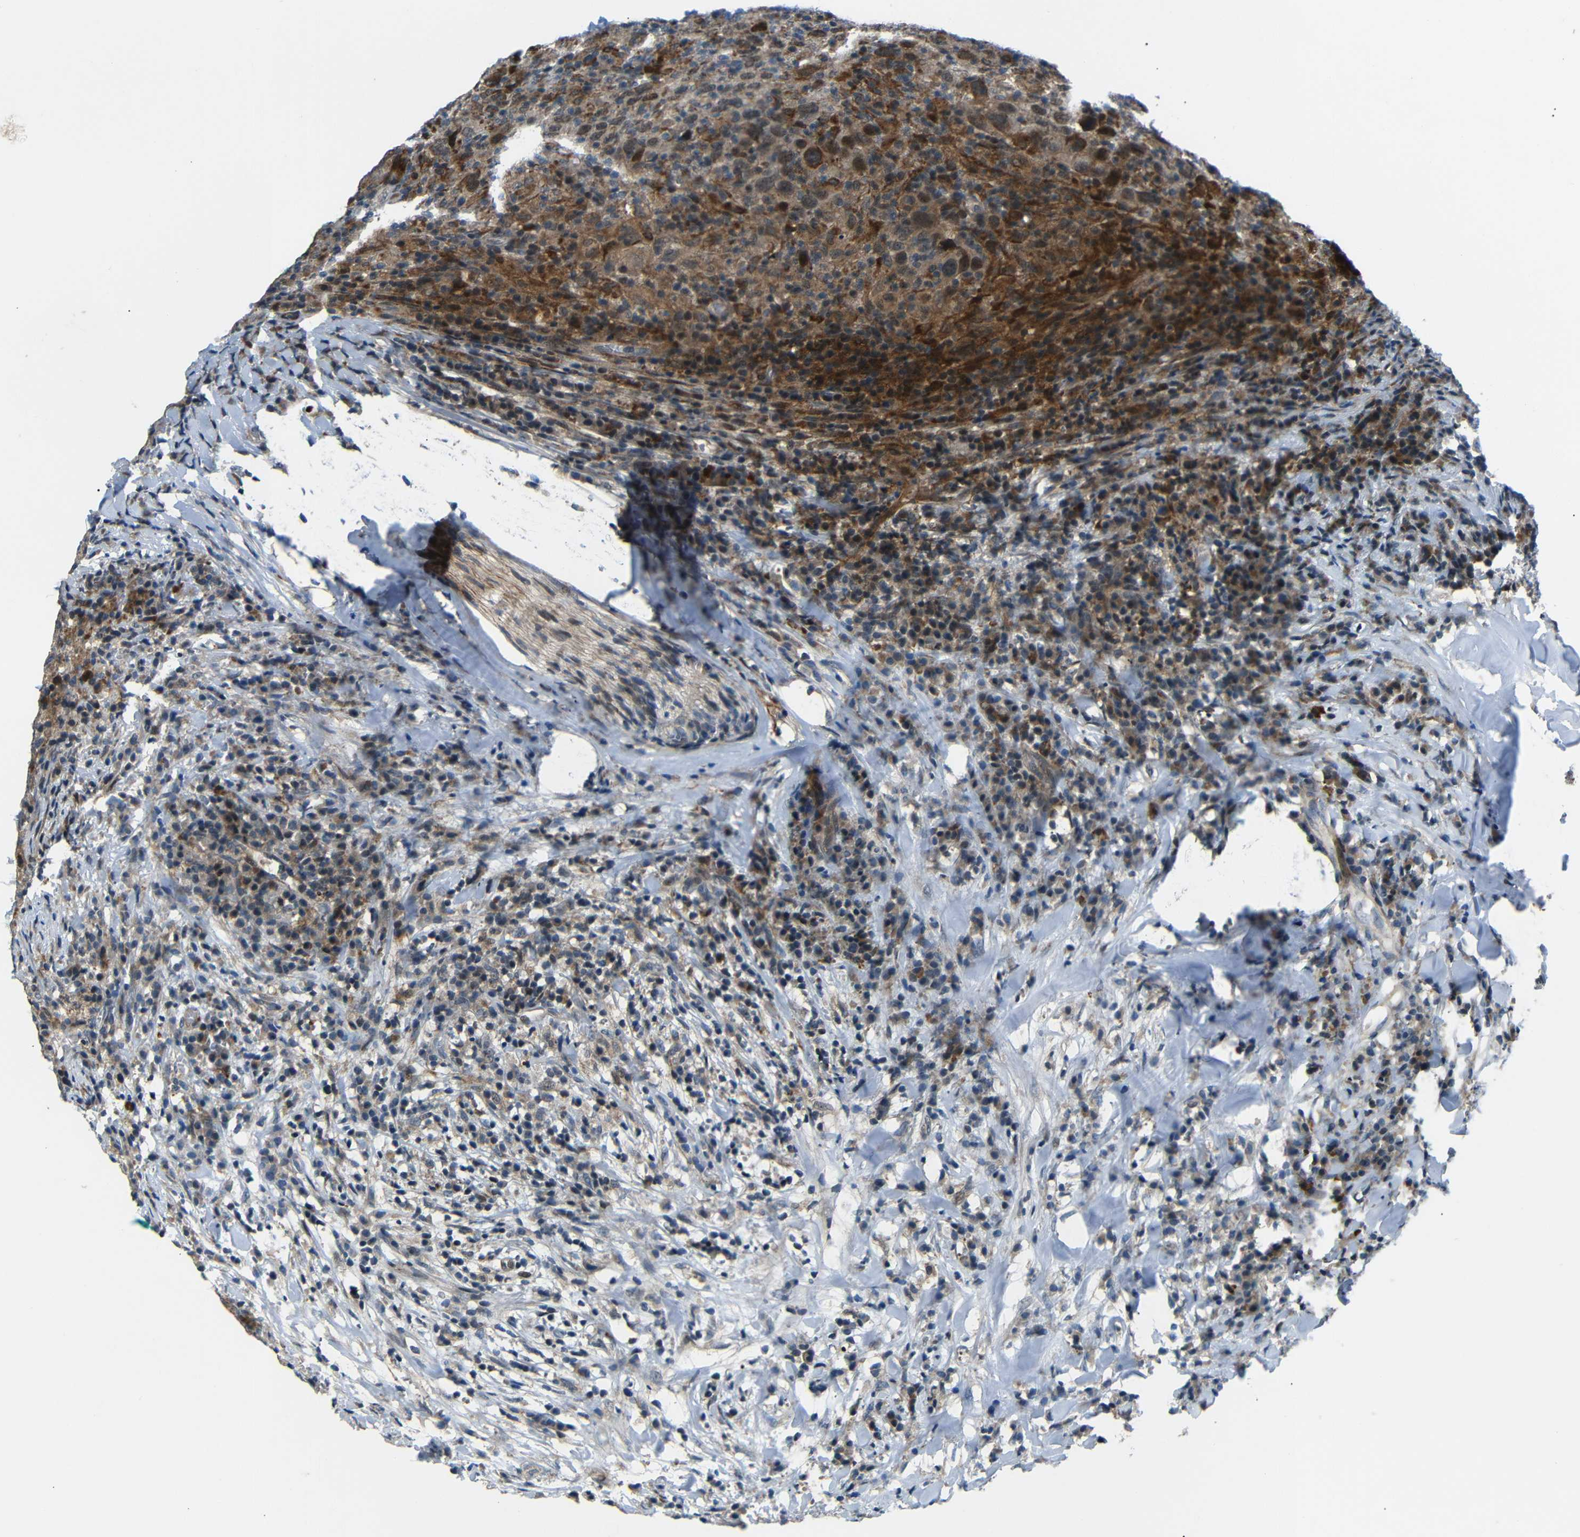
{"staining": {"intensity": "moderate", "quantity": ">75%", "location": "cytoplasmic/membranous,nuclear"}, "tissue": "head and neck cancer", "cell_type": "Tumor cells", "image_type": "cancer", "snomed": [{"axis": "morphology", "description": "Adenocarcinoma, NOS"}, {"axis": "topography", "description": "Salivary gland"}, {"axis": "topography", "description": "Head-Neck"}], "caption": "Adenocarcinoma (head and neck) stained with a protein marker displays moderate staining in tumor cells.", "gene": "SYDE1", "patient": {"sex": "female", "age": 65}}